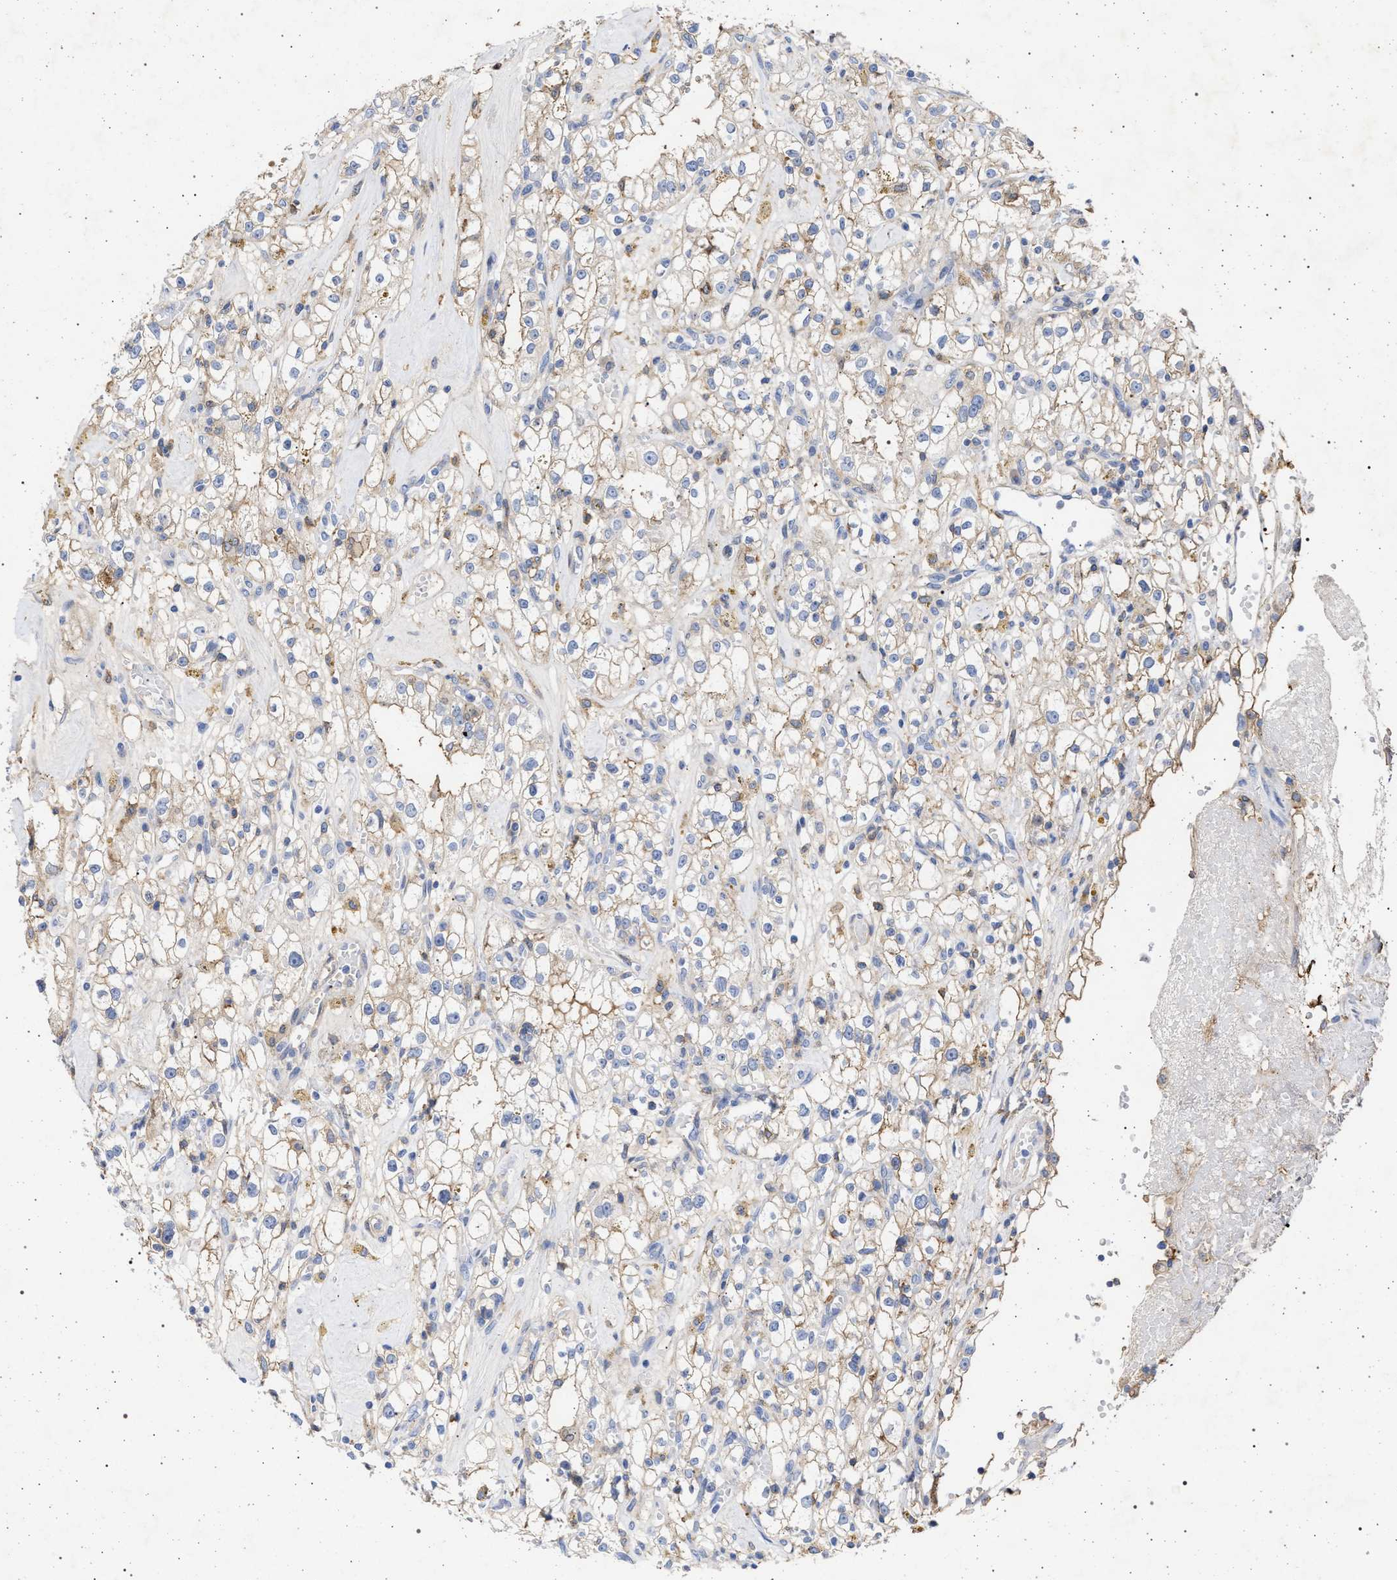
{"staining": {"intensity": "weak", "quantity": "<25%", "location": "cytoplasmic/membranous"}, "tissue": "renal cancer", "cell_type": "Tumor cells", "image_type": "cancer", "snomed": [{"axis": "morphology", "description": "Adenocarcinoma, NOS"}, {"axis": "topography", "description": "Kidney"}], "caption": "High power microscopy histopathology image of an immunohistochemistry (IHC) image of renal cancer (adenocarcinoma), revealing no significant positivity in tumor cells.", "gene": "PLG", "patient": {"sex": "male", "age": 56}}